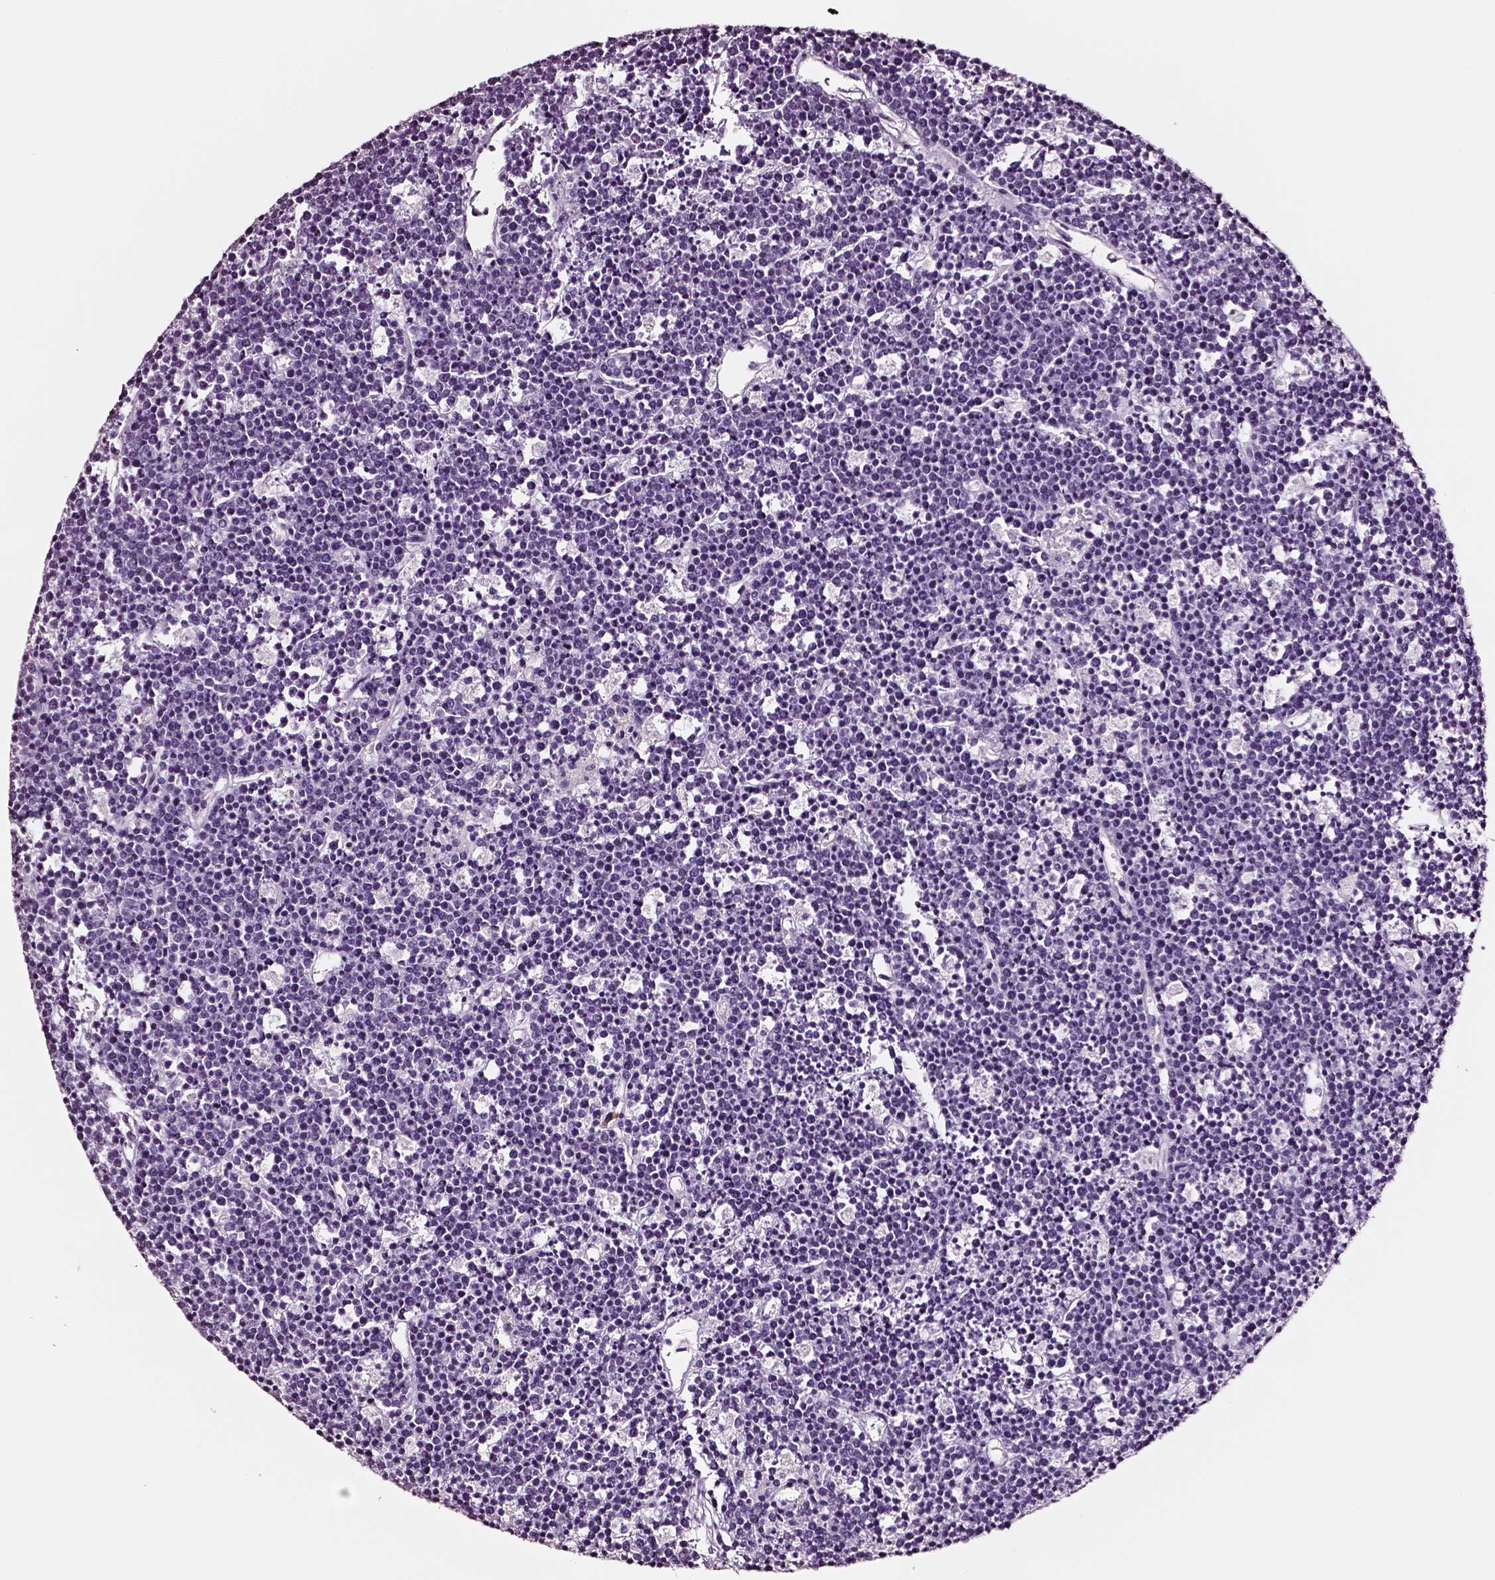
{"staining": {"intensity": "negative", "quantity": "none", "location": "none"}, "tissue": "lymphoma", "cell_type": "Tumor cells", "image_type": "cancer", "snomed": [{"axis": "morphology", "description": "Malignant lymphoma, non-Hodgkin's type, High grade"}, {"axis": "topography", "description": "Ovary"}], "caption": "This is an IHC photomicrograph of high-grade malignant lymphoma, non-Hodgkin's type. There is no positivity in tumor cells.", "gene": "DPEP1", "patient": {"sex": "female", "age": 56}}